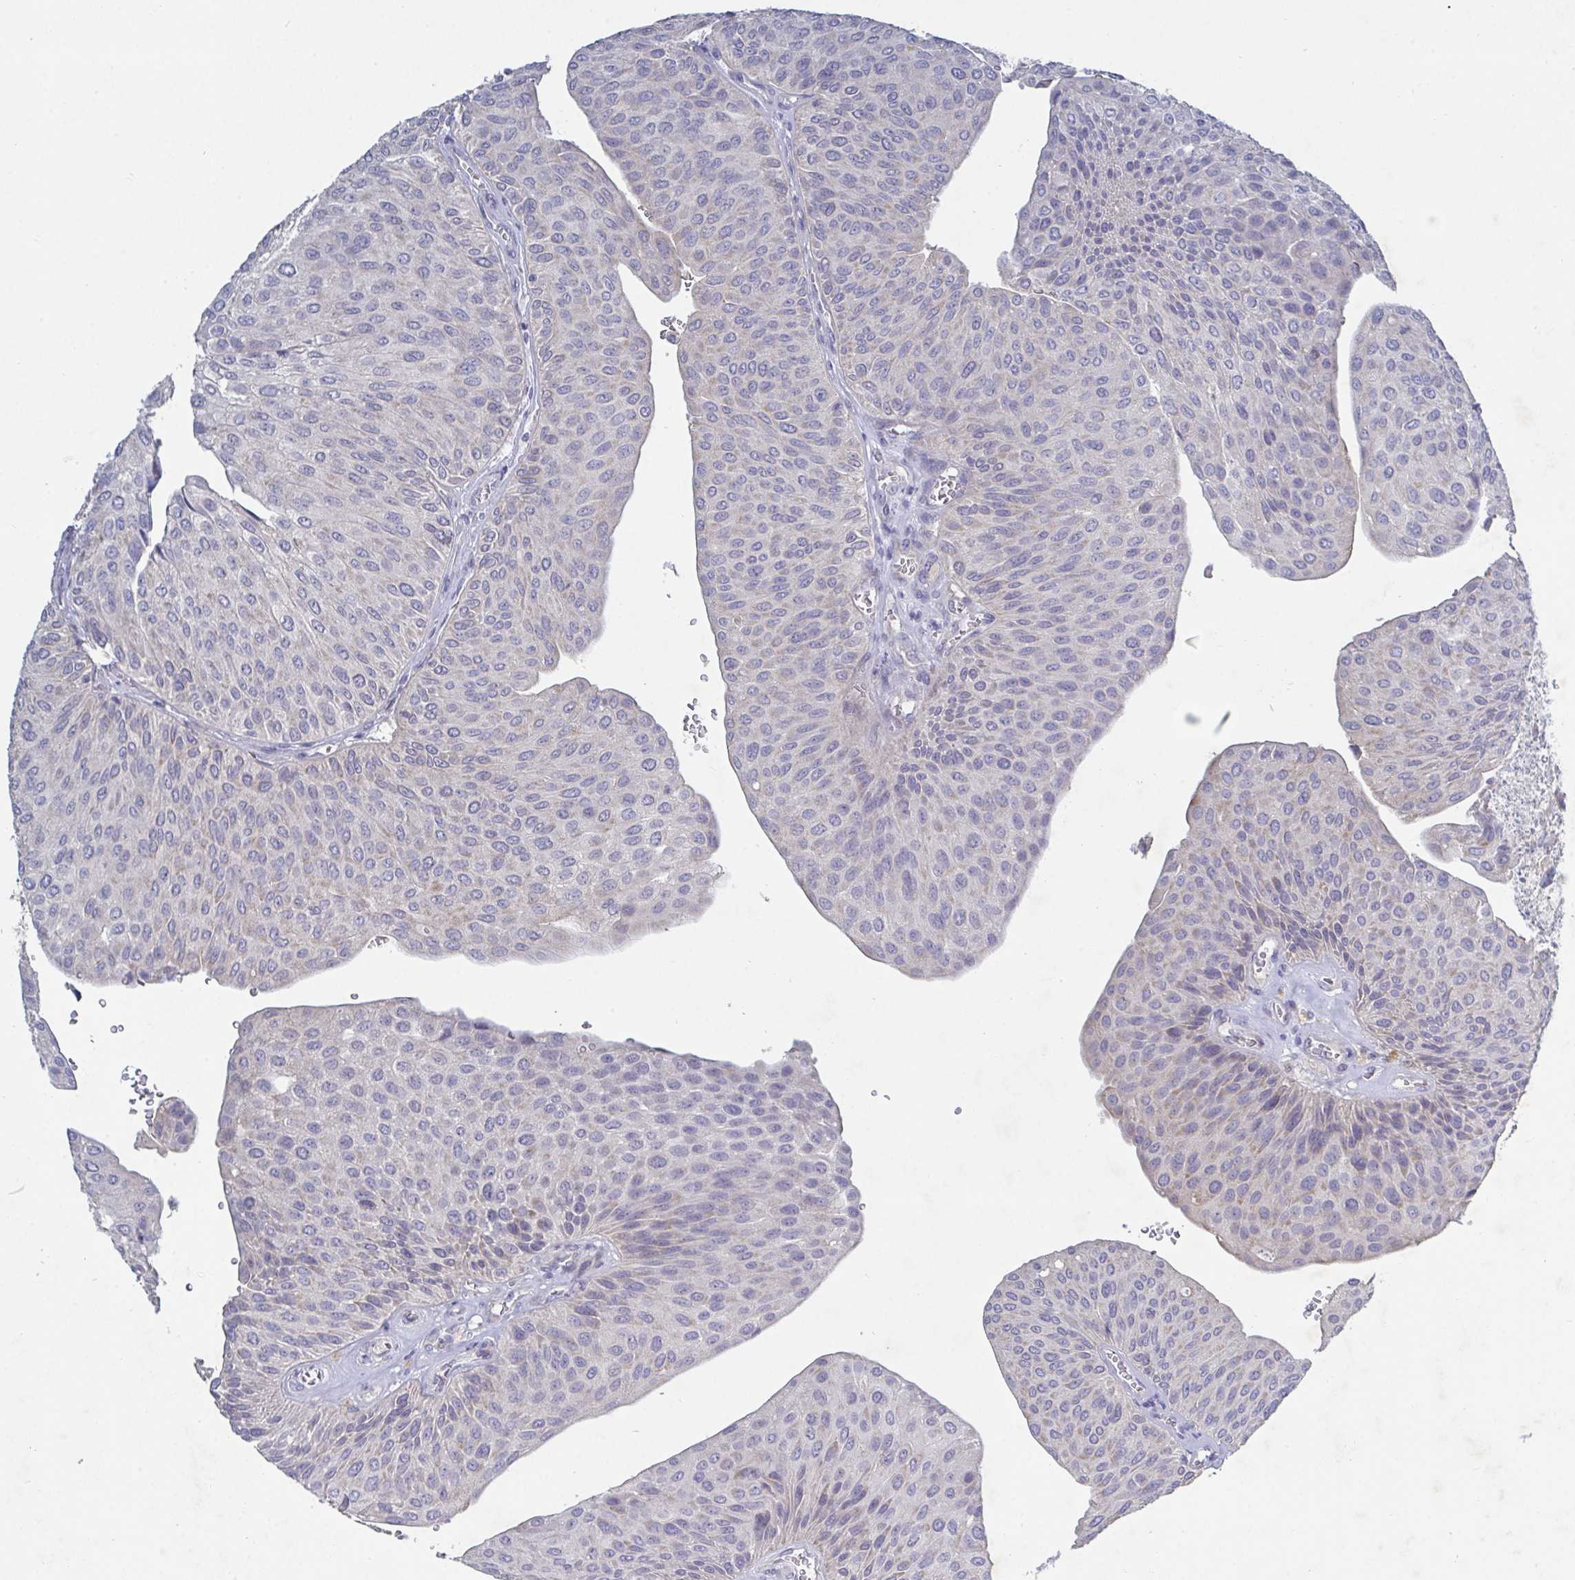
{"staining": {"intensity": "negative", "quantity": "none", "location": "none"}, "tissue": "urothelial cancer", "cell_type": "Tumor cells", "image_type": "cancer", "snomed": [{"axis": "morphology", "description": "Urothelial carcinoma, NOS"}, {"axis": "topography", "description": "Urinary bladder"}], "caption": "DAB (3,3'-diaminobenzidine) immunohistochemical staining of human urothelial cancer exhibits no significant positivity in tumor cells. (Brightfield microscopy of DAB (3,3'-diaminobenzidine) IHC at high magnification).", "gene": "GALNT13", "patient": {"sex": "male", "age": 67}}